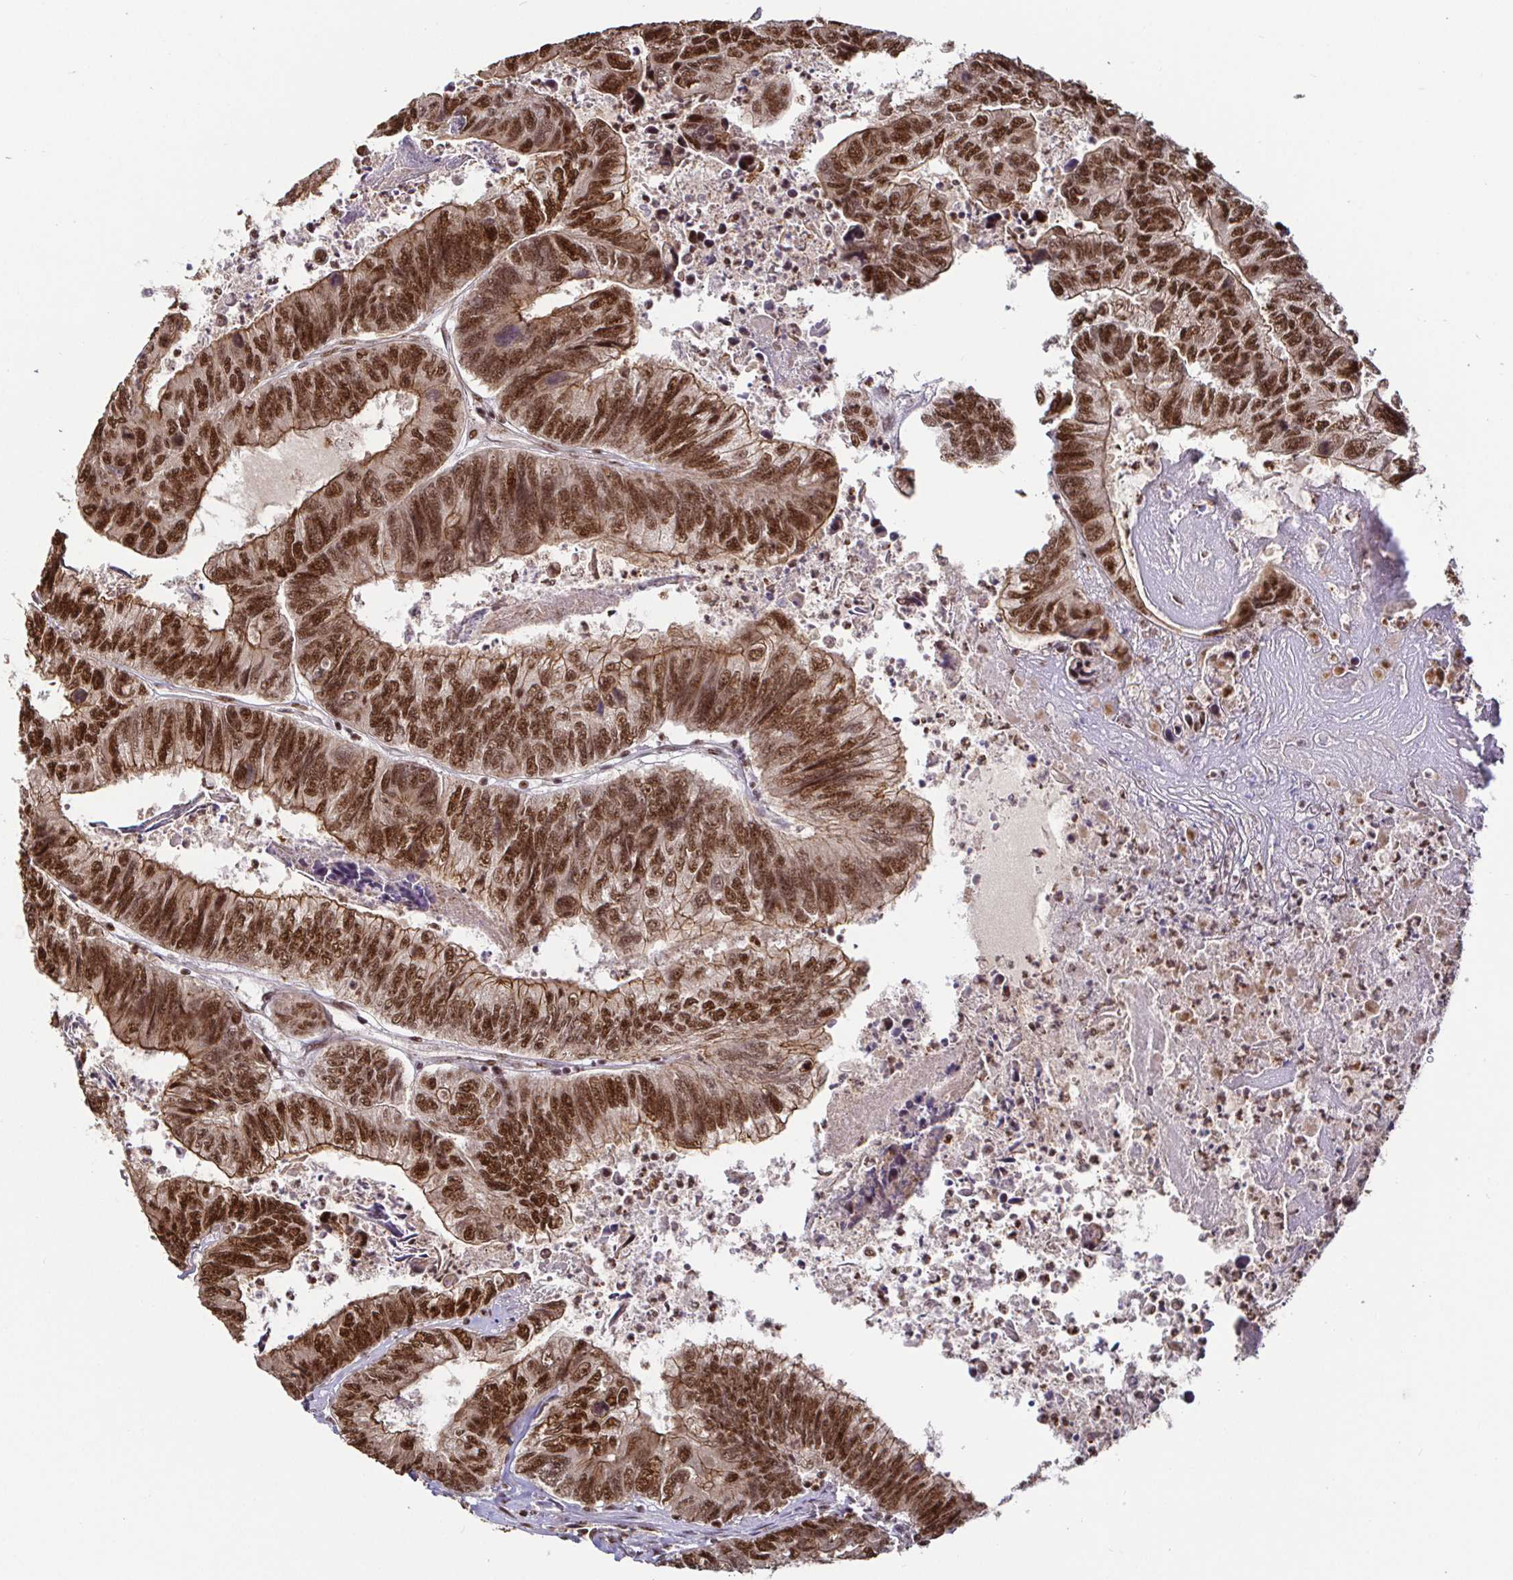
{"staining": {"intensity": "strong", "quantity": ">75%", "location": "cytoplasmic/membranous,nuclear"}, "tissue": "colorectal cancer", "cell_type": "Tumor cells", "image_type": "cancer", "snomed": [{"axis": "morphology", "description": "Adenocarcinoma, NOS"}, {"axis": "topography", "description": "Colon"}], "caption": "IHC of colorectal adenocarcinoma exhibits high levels of strong cytoplasmic/membranous and nuclear expression in about >75% of tumor cells.", "gene": "SP3", "patient": {"sex": "female", "age": 67}}